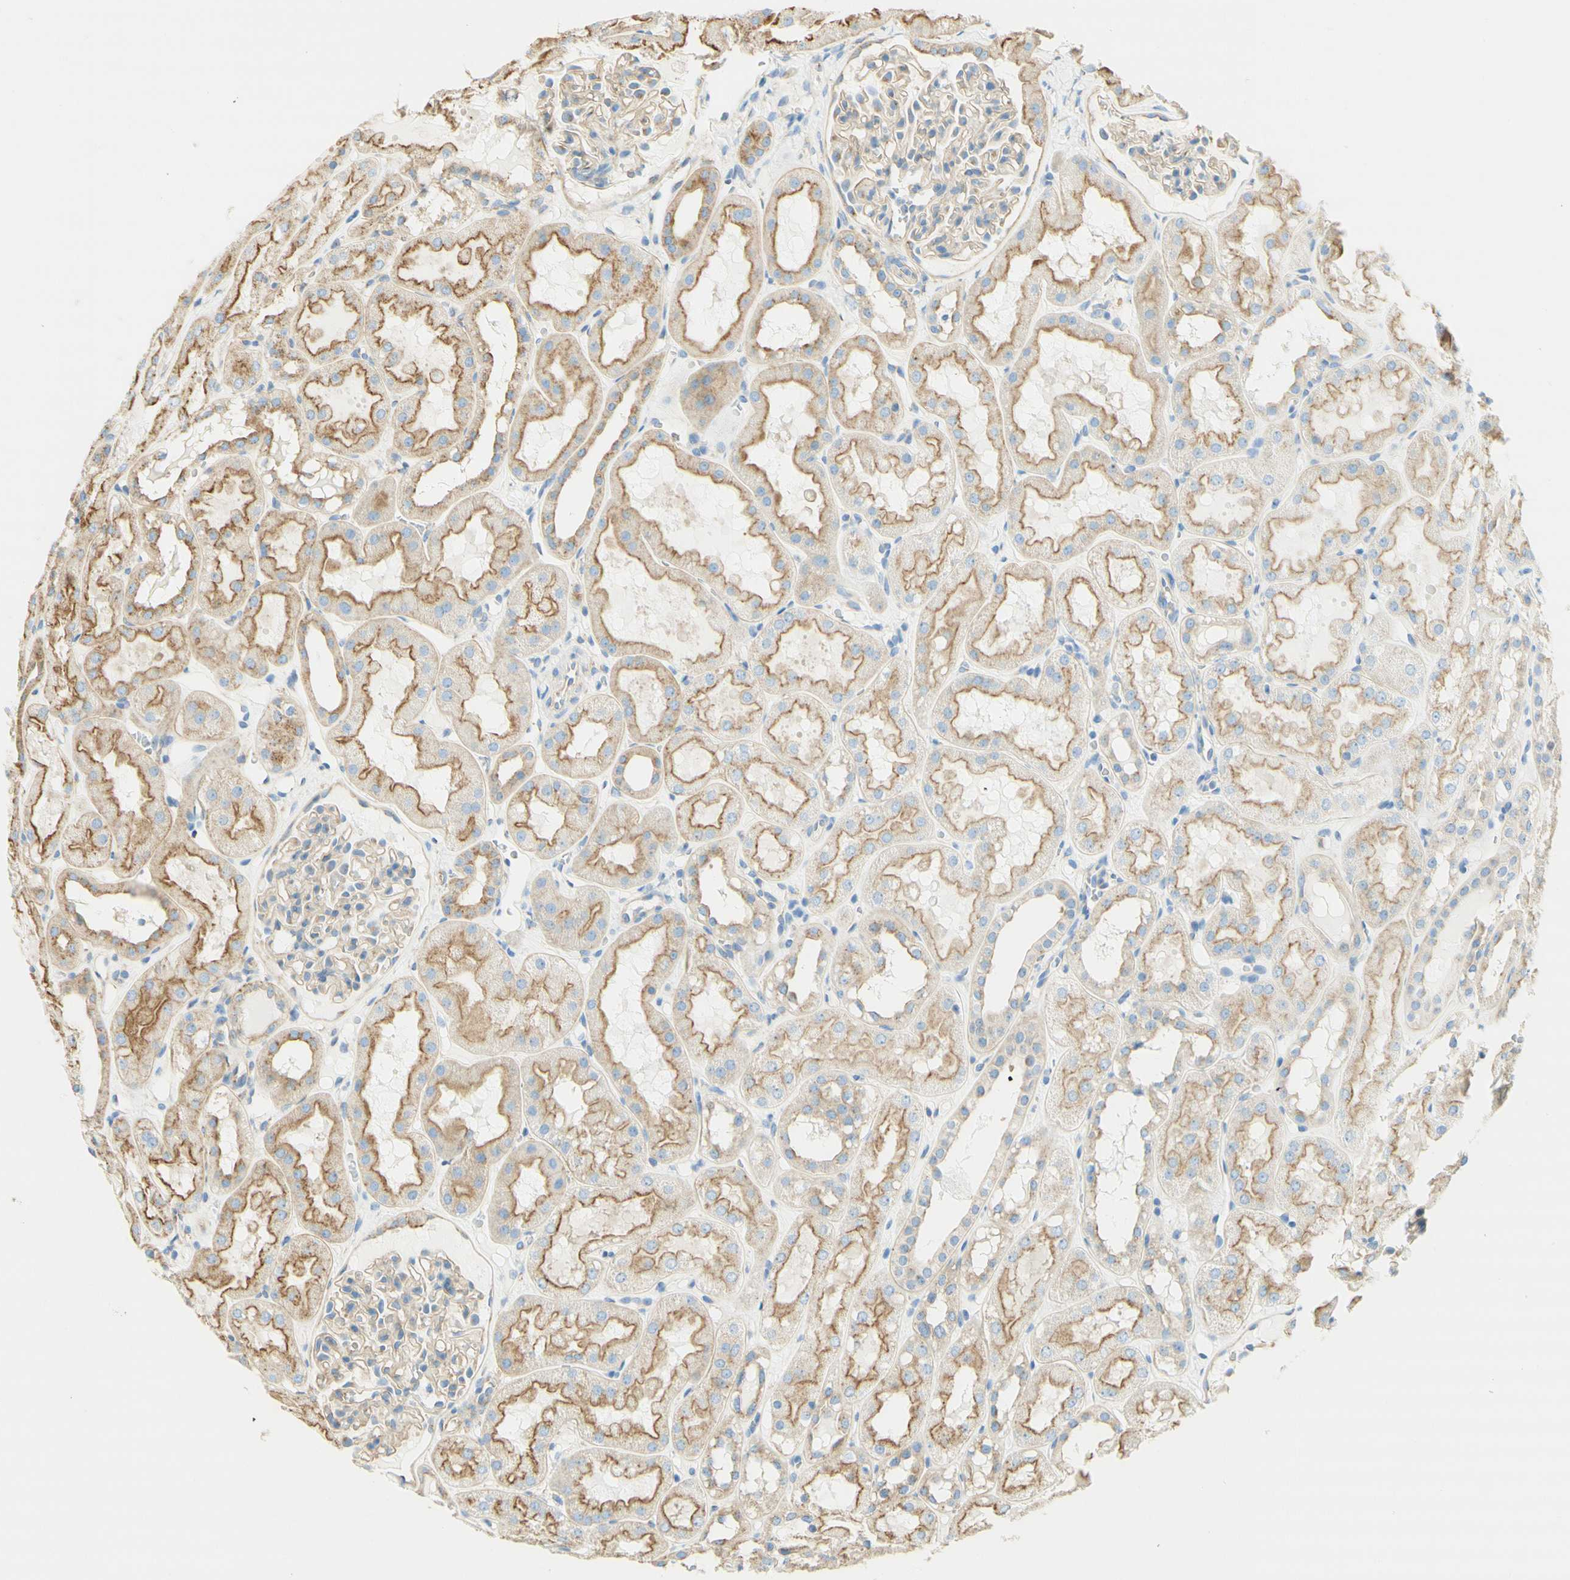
{"staining": {"intensity": "weak", "quantity": ">75%", "location": "cytoplasmic/membranous"}, "tissue": "kidney", "cell_type": "Cells in glomeruli", "image_type": "normal", "snomed": [{"axis": "morphology", "description": "Normal tissue, NOS"}, {"axis": "topography", "description": "Kidney"}, {"axis": "topography", "description": "Urinary bladder"}], "caption": "Benign kidney reveals weak cytoplasmic/membranous staining in approximately >75% of cells in glomeruli, visualized by immunohistochemistry.", "gene": "CLTC", "patient": {"sex": "male", "age": 16}}